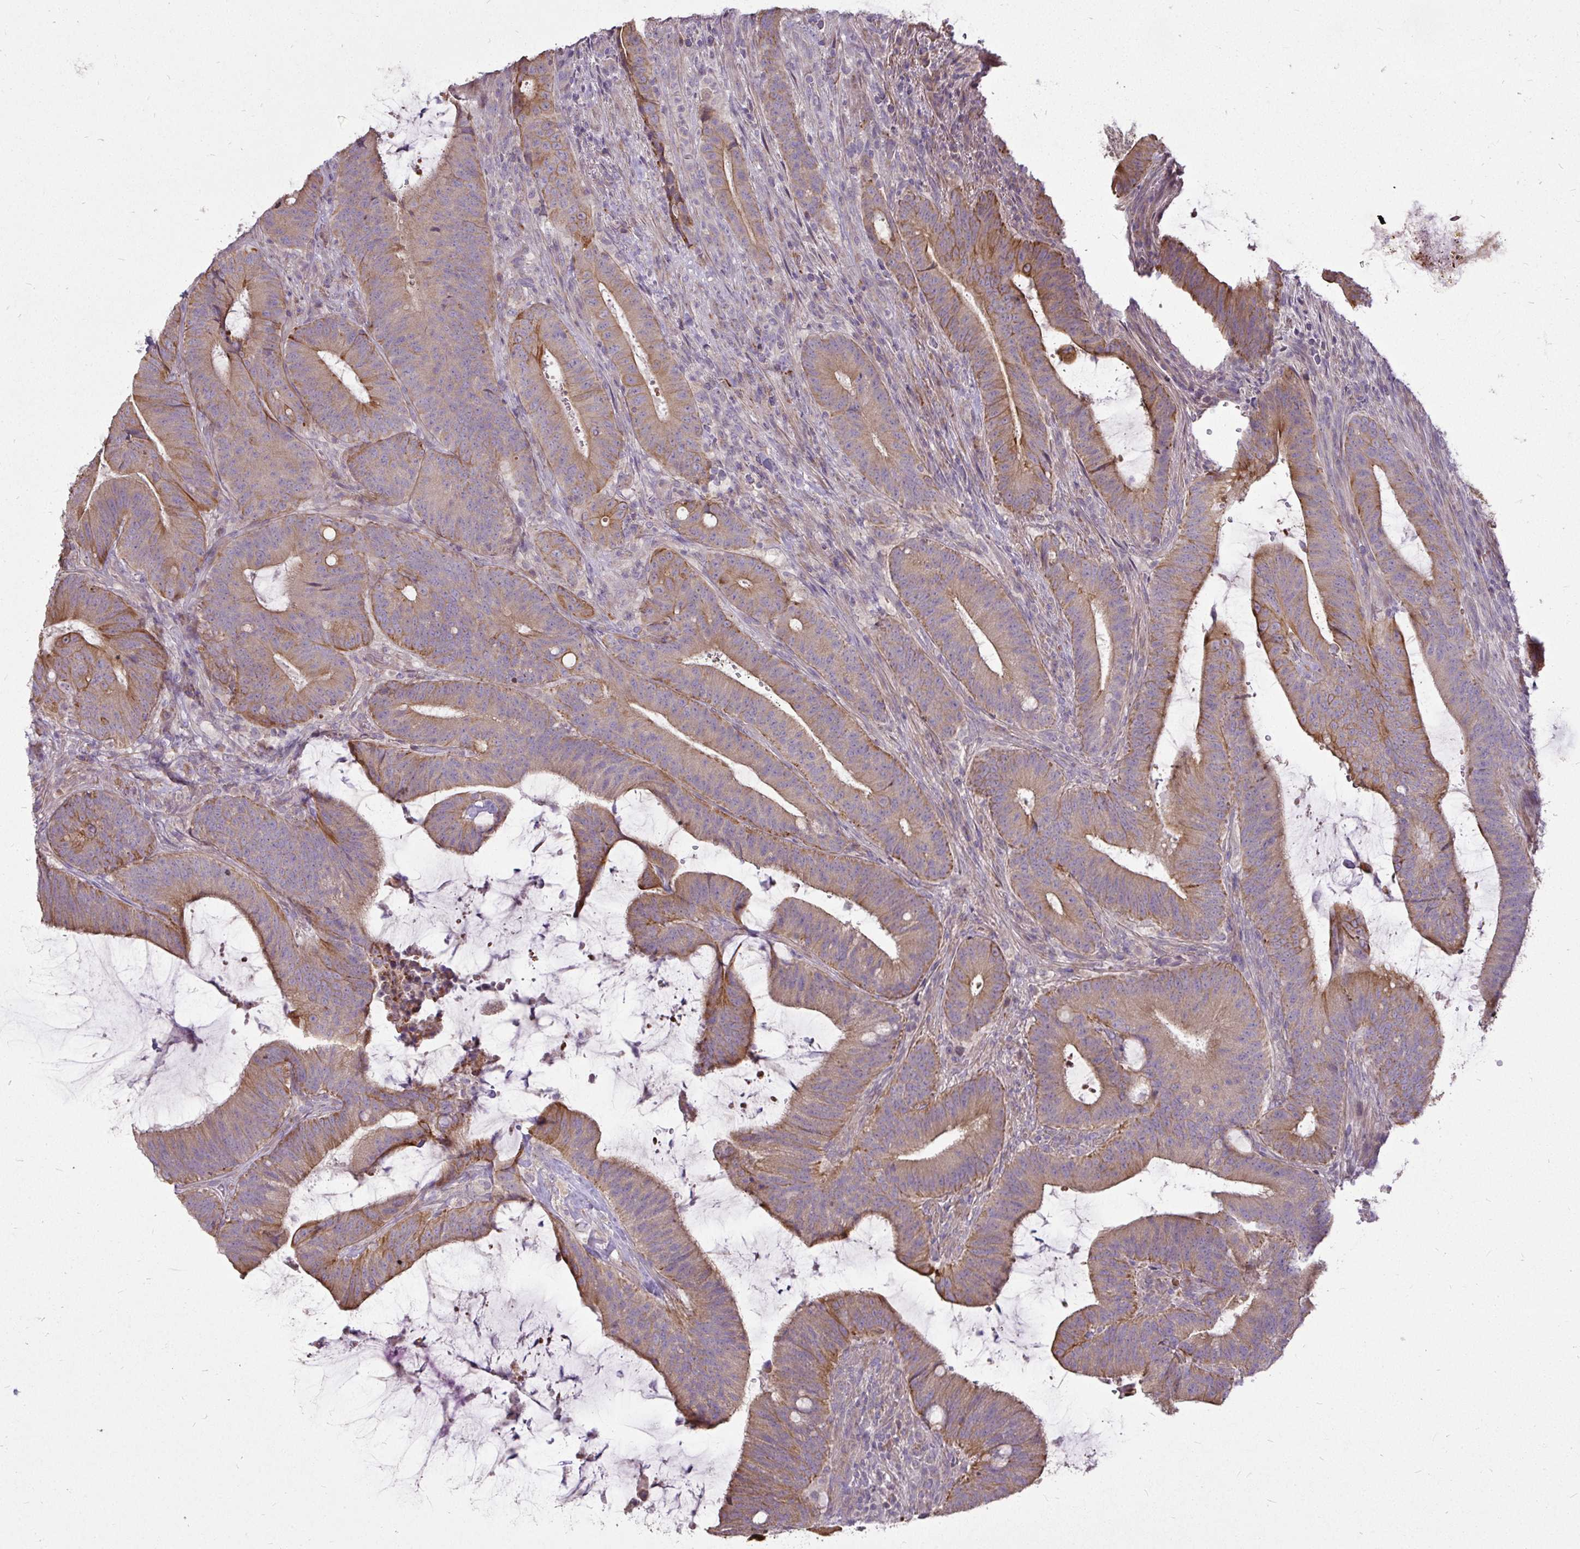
{"staining": {"intensity": "moderate", "quantity": "25%-75%", "location": "cytoplasmic/membranous"}, "tissue": "colorectal cancer", "cell_type": "Tumor cells", "image_type": "cancer", "snomed": [{"axis": "morphology", "description": "Adenocarcinoma, NOS"}, {"axis": "topography", "description": "Colon"}], "caption": "Protein expression analysis of human colorectal cancer reveals moderate cytoplasmic/membranous expression in about 25%-75% of tumor cells.", "gene": "STRIP1", "patient": {"sex": "female", "age": 43}}